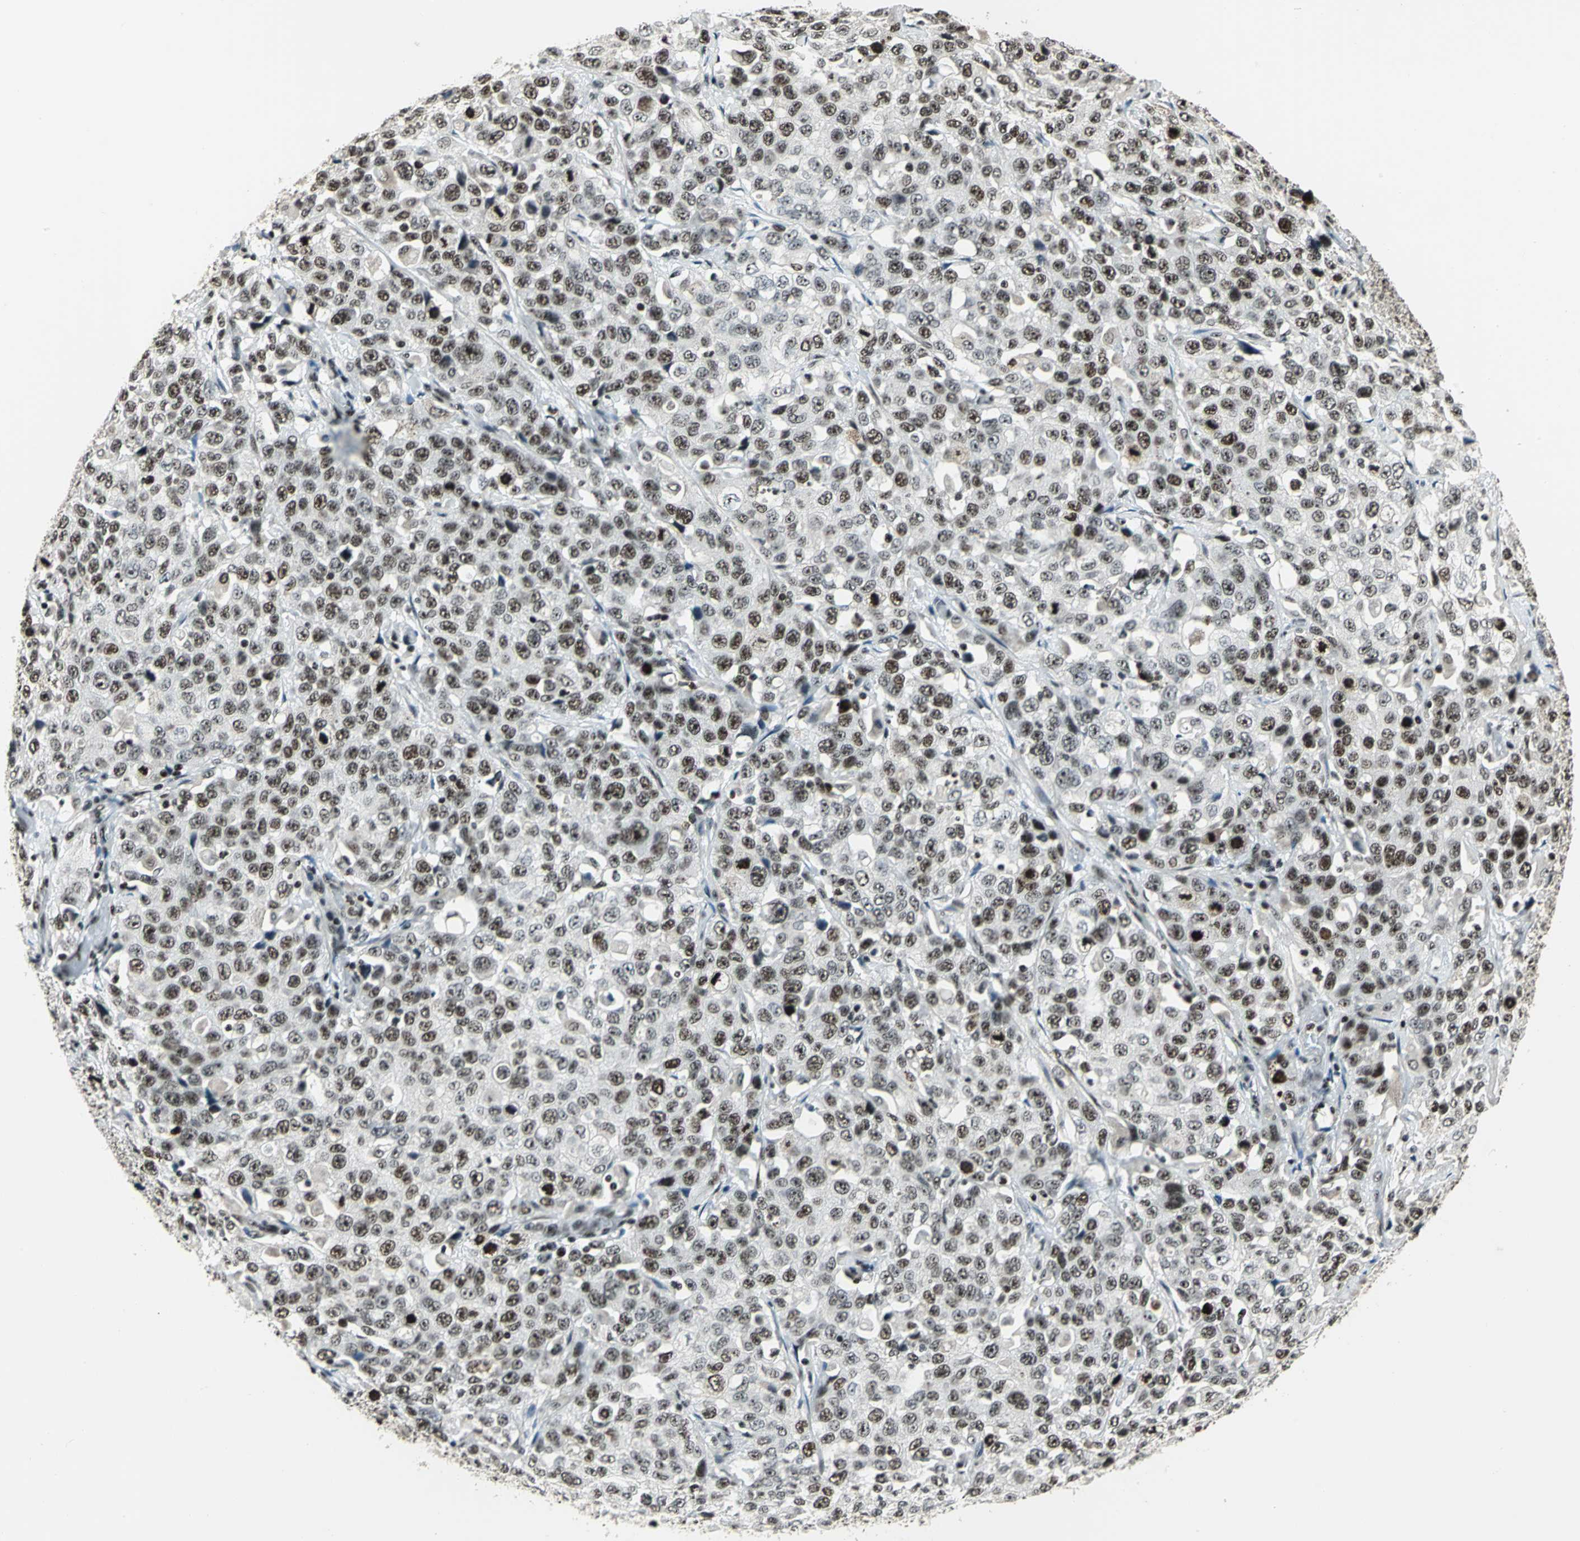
{"staining": {"intensity": "weak", "quantity": "25%-75%", "location": "nuclear"}, "tissue": "stomach cancer", "cell_type": "Tumor cells", "image_type": "cancer", "snomed": [{"axis": "morphology", "description": "Normal tissue, NOS"}, {"axis": "morphology", "description": "Adenocarcinoma, NOS"}, {"axis": "topography", "description": "Stomach"}], "caption": "Weak nuclear protein staining is identified in about 25%-75% of tumor cells in adenocarcinoma (stomach). (DAB IHC with brightfield microscopy, high magnification).", "gene": "UBTF", "patient": {"sex": "male", "age": 48}}